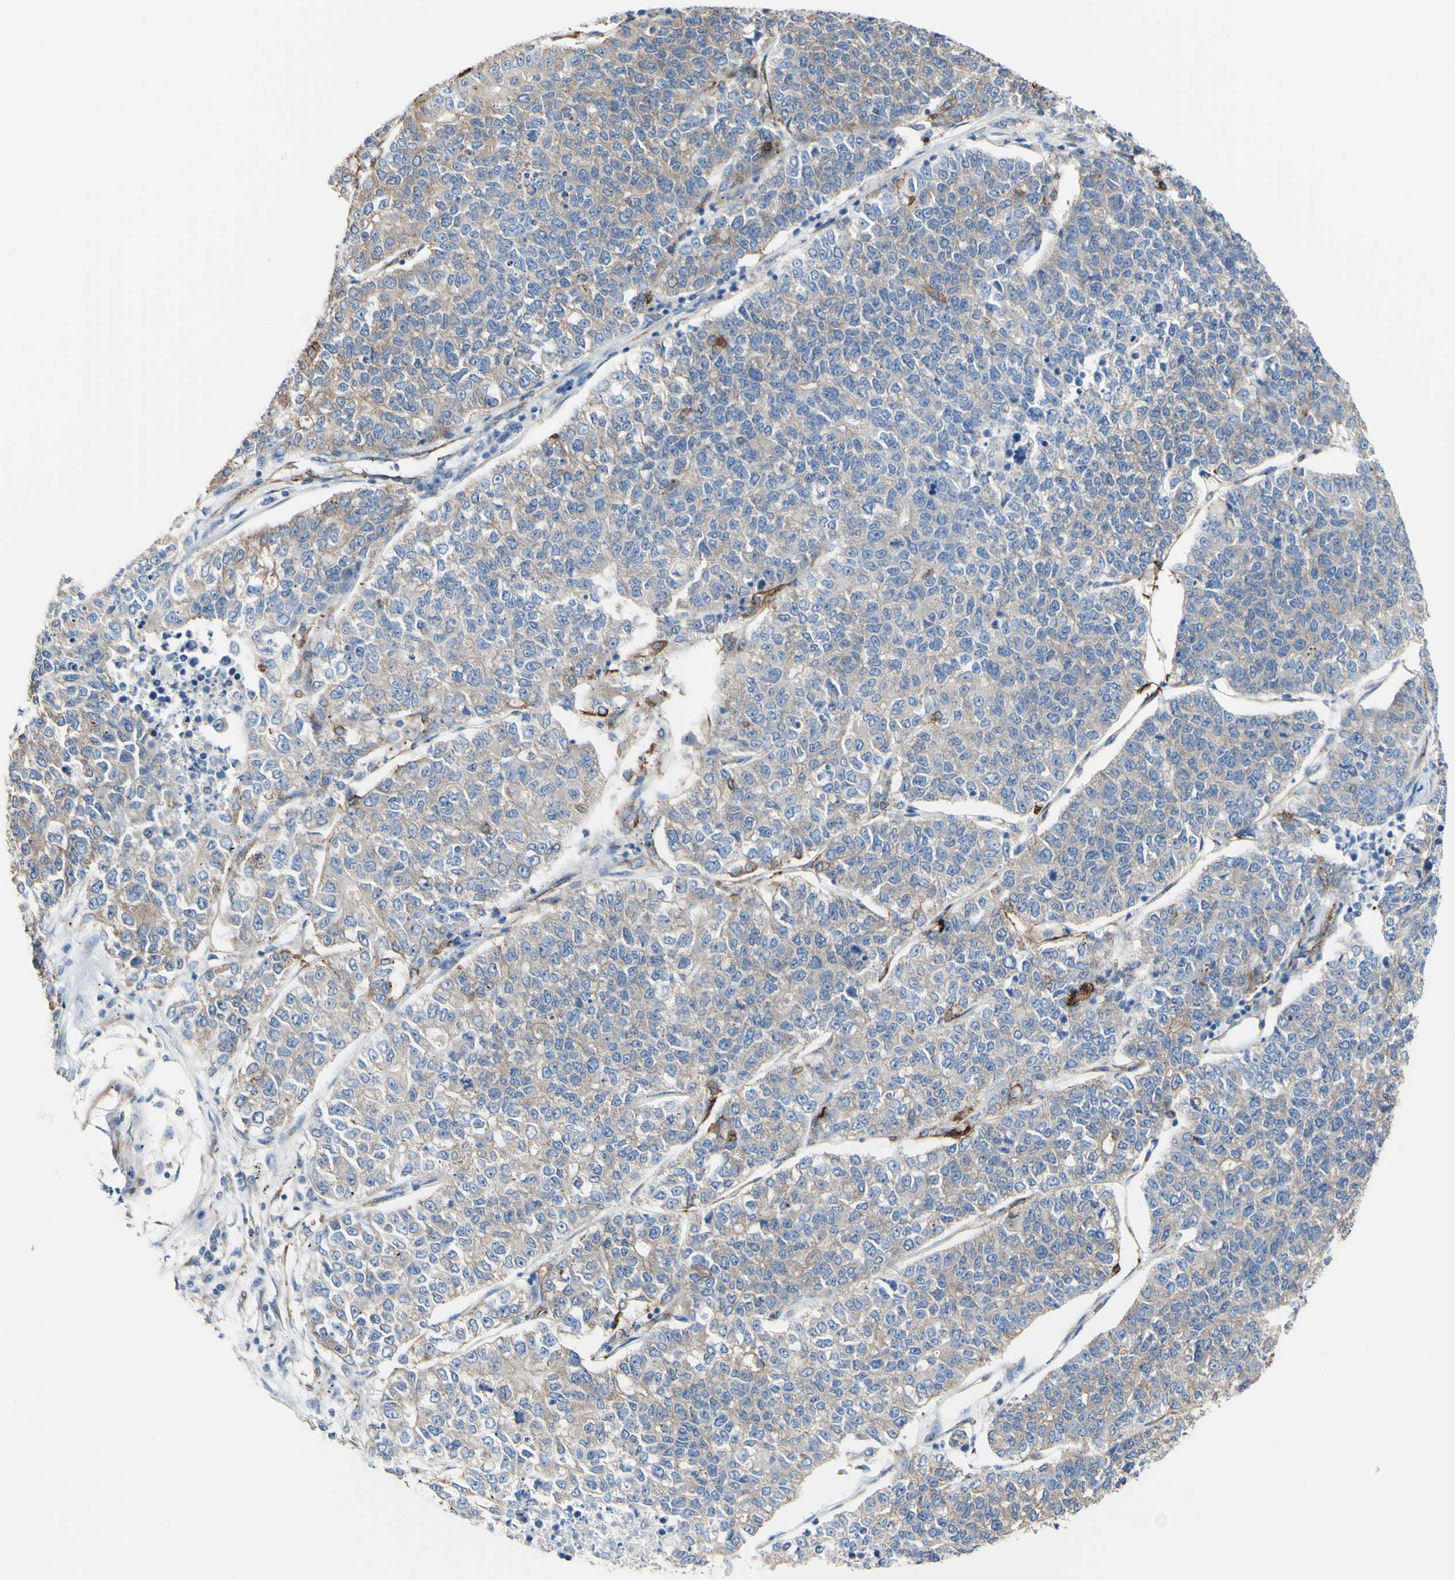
{"staining": {"intensity": "weak", "quantity": ">75%", "location": "cytoplasmic/membranous"}, "tissue": "lung cancer", "cell_type": "Tumor cells", "image_type": "cancer", "snomed": [{"axis": "morphology", "description": "Adenocarcinoma, NOS"}, {"axis": "topography", "description": "Lung"}], "caption": "An image of adenocarcinoma (lung) stained for a protein exhibits weak cytoplasmic/membranous brown staining in tumor cells.", "gene": "LRIG3", "patient": {"sex": "male", "age": 49}}